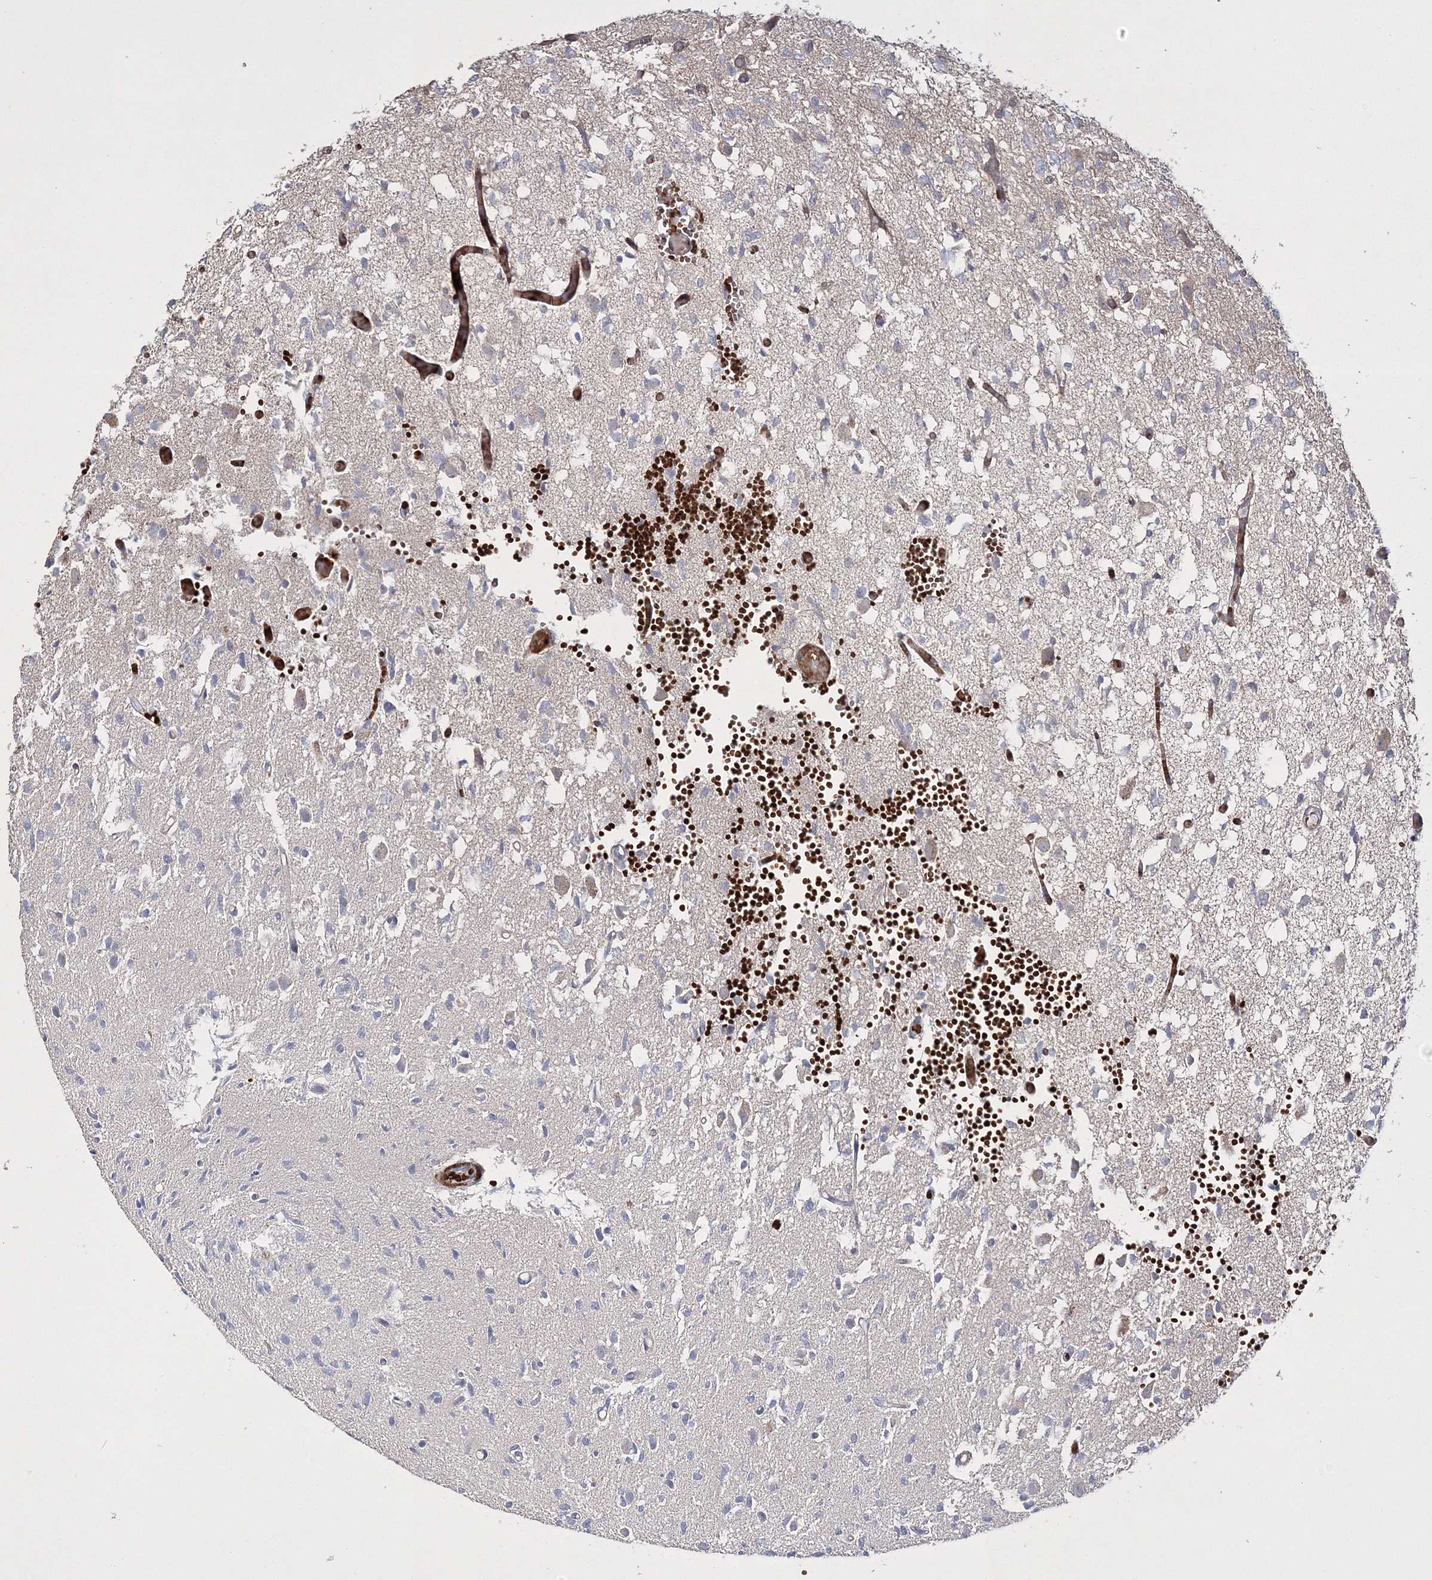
{"staining": {"intensity": "negative", "quantity": "none", "location": "none"}, "tissue": "glioma", "cell_type": "Tumor cells", "image_type": "cancer", "snomed": [{"axis": "morphology", "description": "Glioma, malignant, High grade"}, {"axis": "topography", "description": "Brain"}], "caption": "Tumor cells show no significant protein positivity in malignant glioma (high-grade). (Stains: DAB (3,3'-diaminobenzidine) immunohistochemistry (IHC) with hematoxylin counter stain, Microscopy: brightfield microscopy at high magnification).", "gene": "ZSWIM6", "patient": {"sex": "female", "age": 59}}